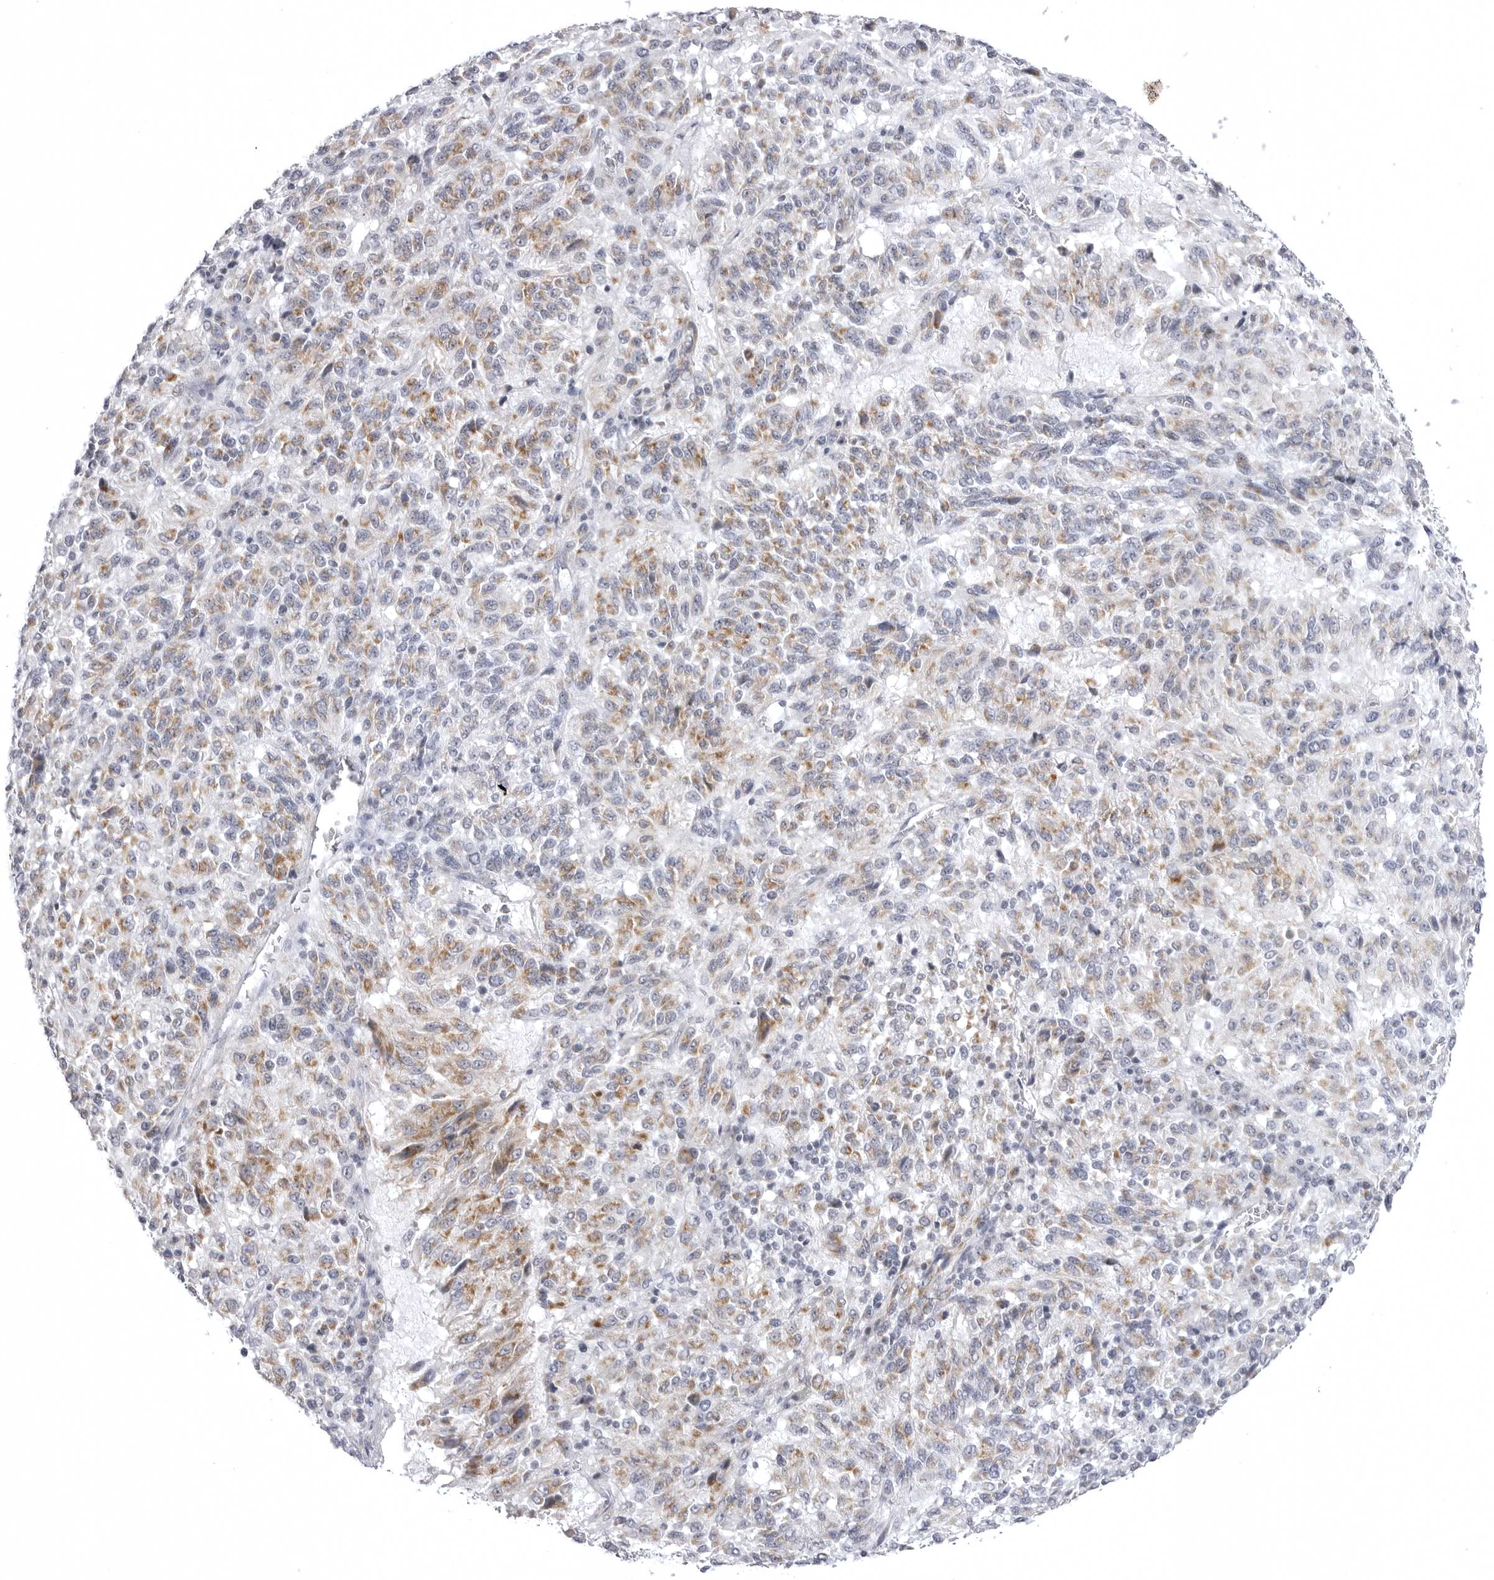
{"staining": {"intensity": "moderate", "quantity": ">75%", "location": "cytoplasmic/membranous"}, "tissue": "melanoma", "cell_type": "Tumor cells", "image_type": "cancer", "snomed": [{"axis": "morphology", "description": "Malignant melanoma, Metastatic site"}, {"axis": "topography", "description": "Lung"}], "caption": "A medium amount of moderate cytoplasmic/membranous positivity is identified in about >75% of tumor cells in malignant melanoma (metastatic site) tissue. Using DAB (3,3'-diaminobenzidine) (brown) and hematoxylin (blue) stains, captured at high magnification using brightfield microscopy.", "gene": "TUFM", "patient": {"sex": "male", "age": 64}}